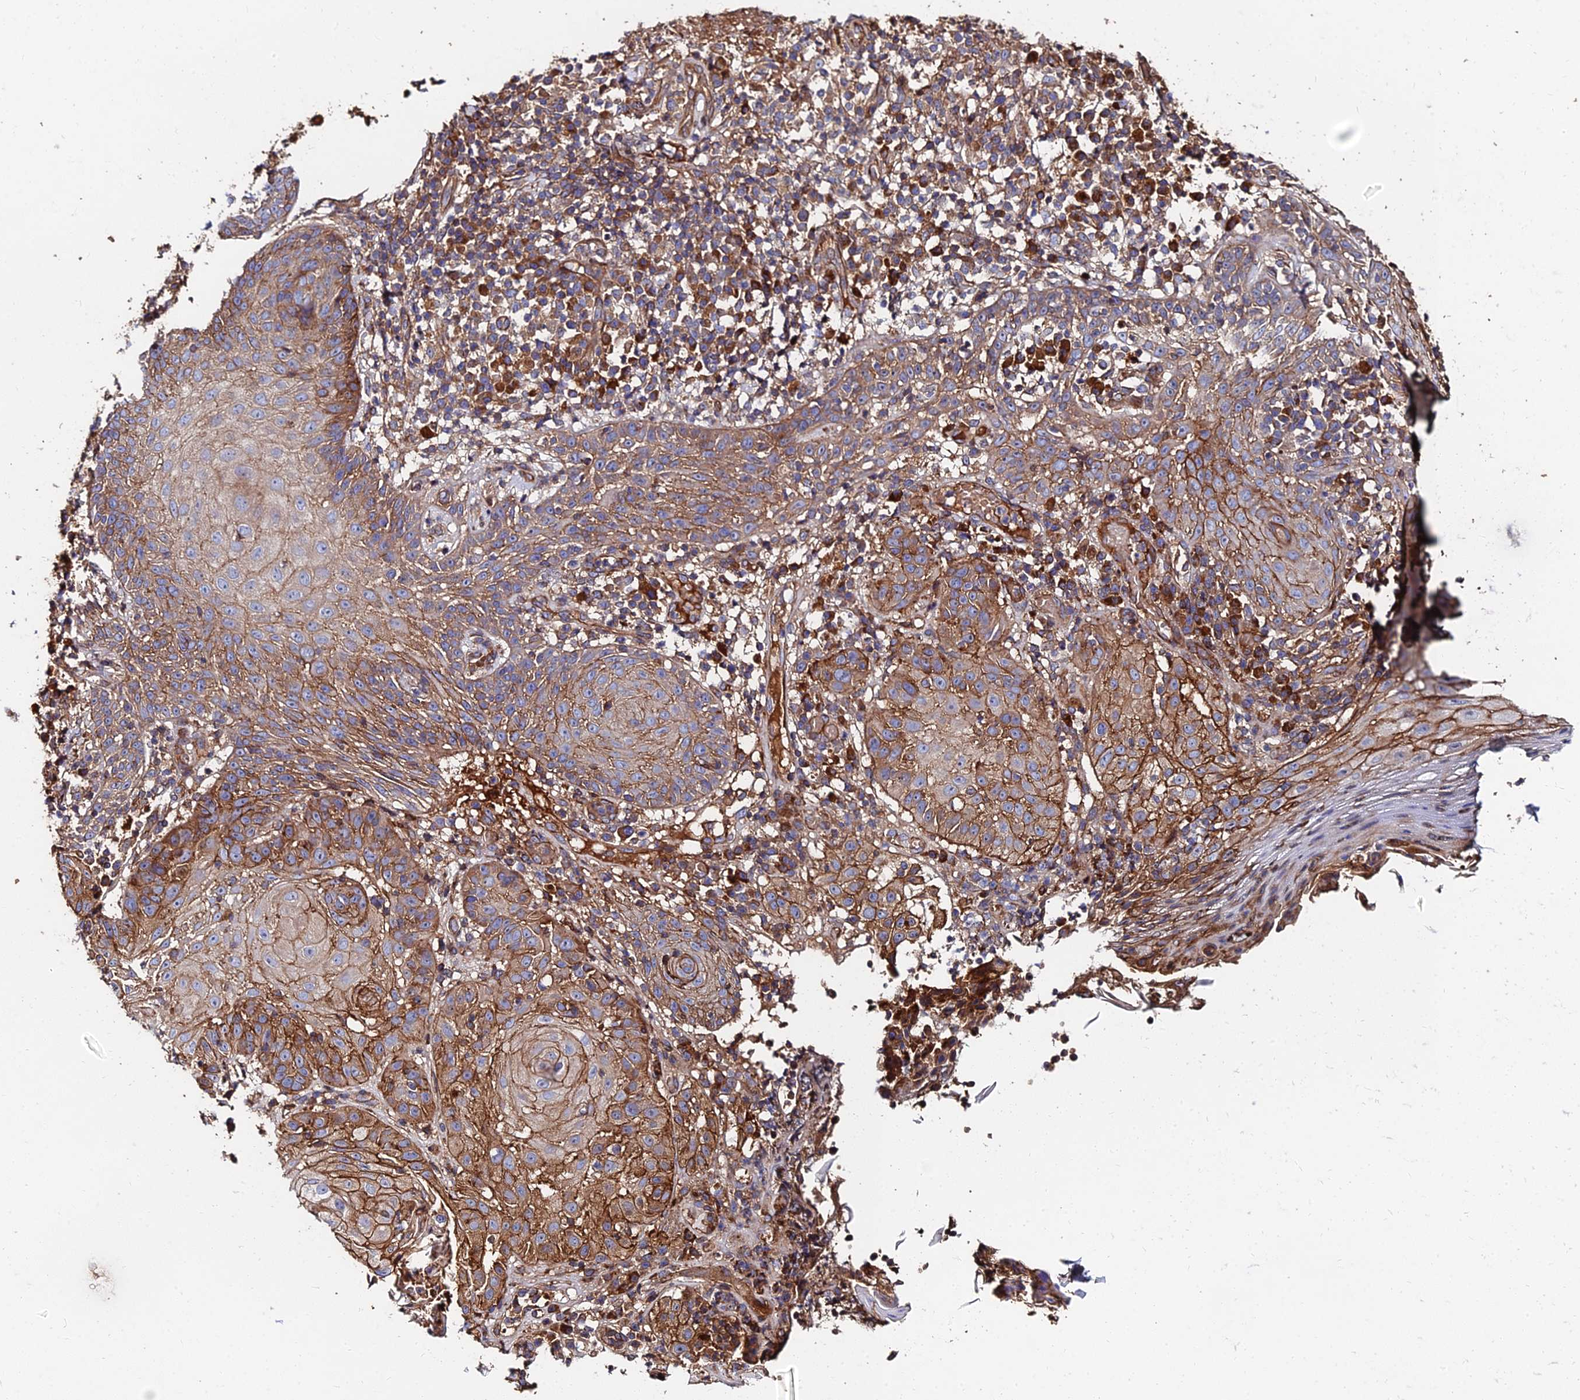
{"staining": {"intensity": "moderate", "quantity": ">75%", "location": "cytoplasmic/membranous"}, "tissue": "skin cancer", "cell_type": "Tumor cells", "image_type": "cancer", "snomed": [{"axis": "morphology", "description": "Normal tissue, NOS"}, {"axis": "morphology", "description": "Basal cell carcinoma"}, {"axis": "topography", "description": "Skin"}], "caption": "Skin basal cell carcinoma was stained to show a protein in brown. There is medium levels of moderate cytoplasmic/membranous positivity in about >75% of tumor cells.", "gene": "EXT1", "patient": {"sex": "male", "age": 93}}